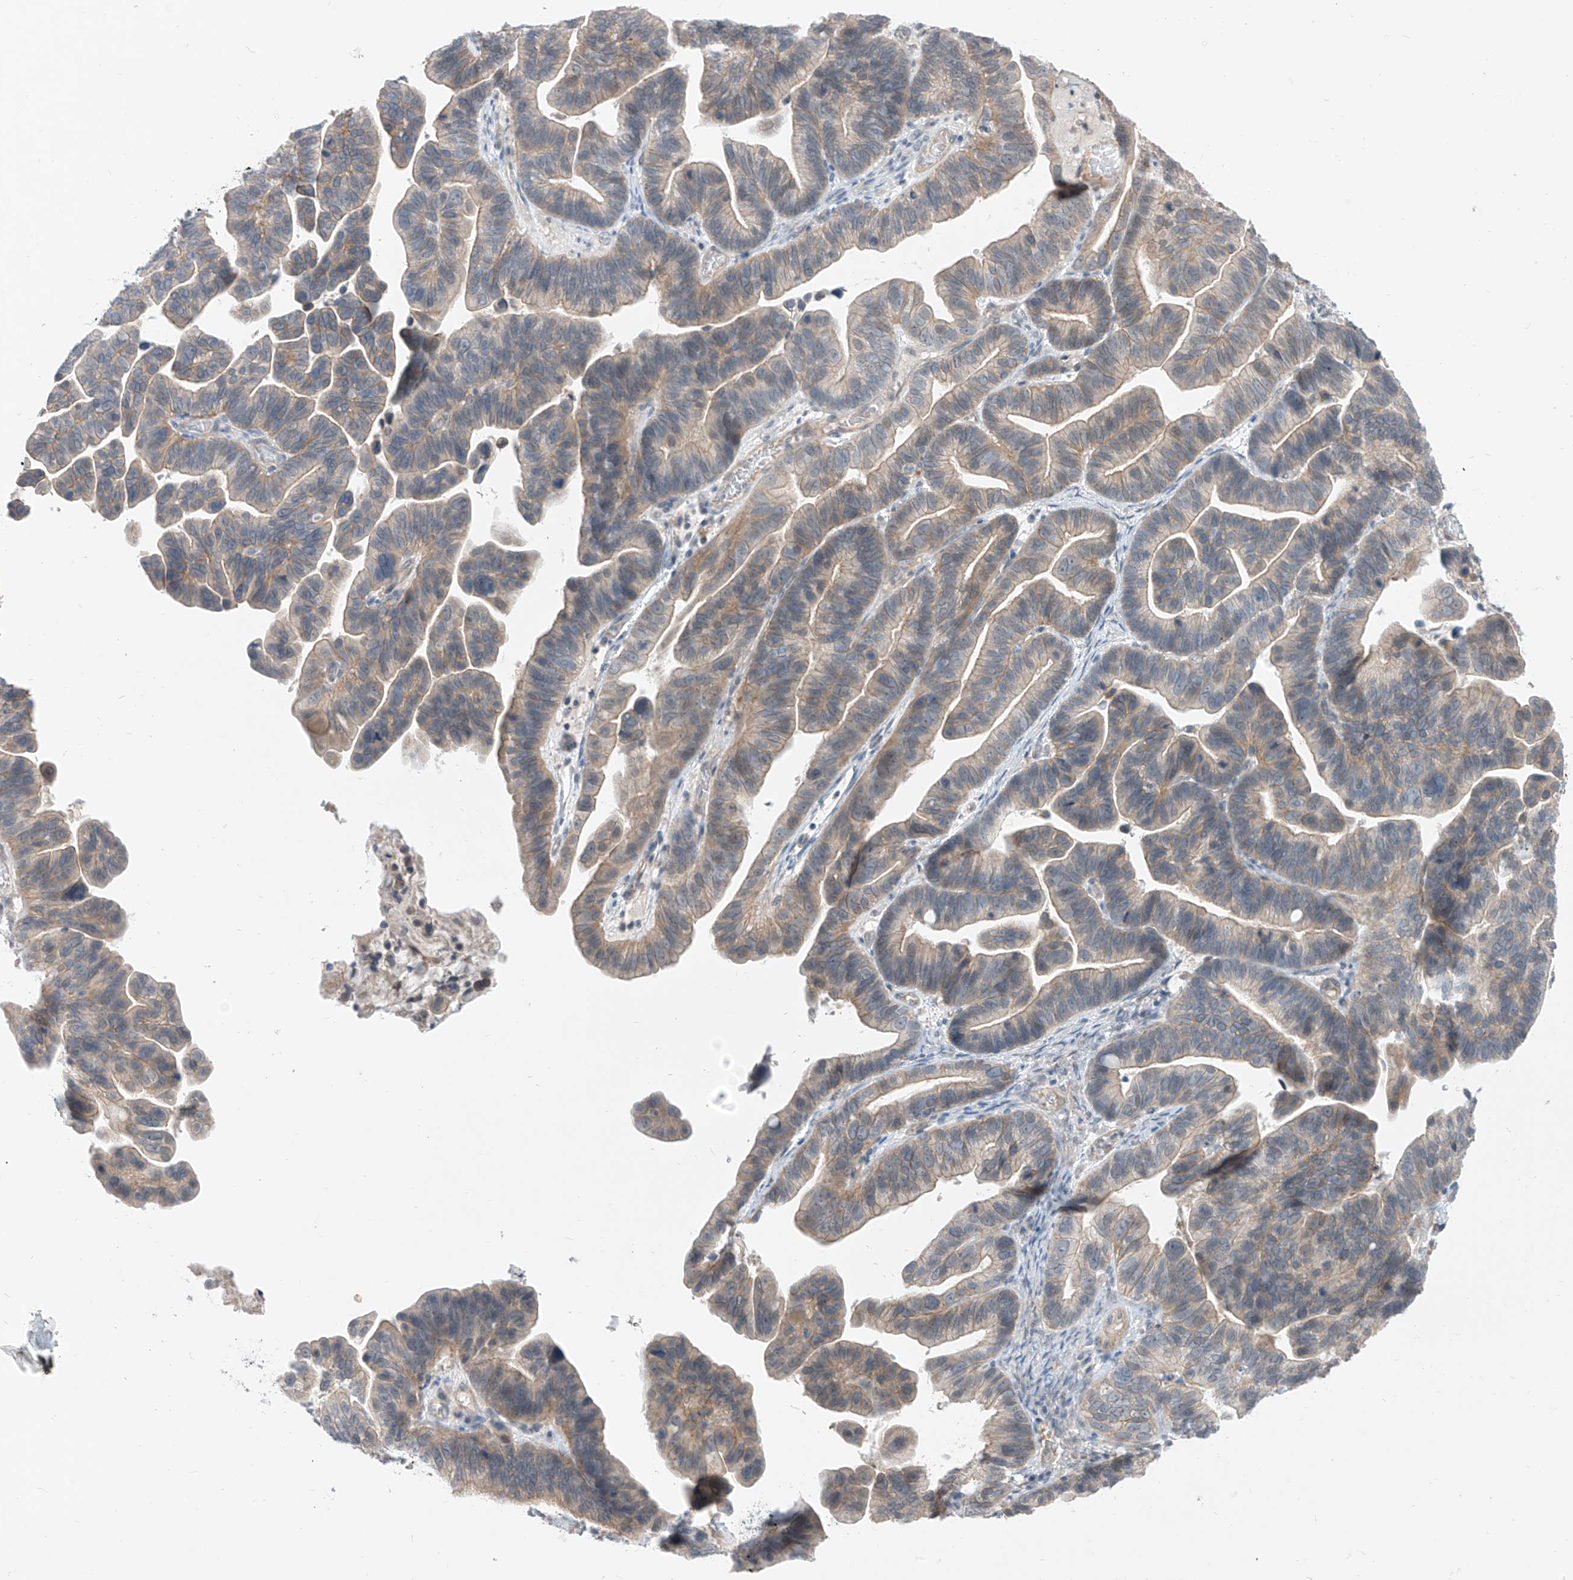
{"staining": {"intensity": "weak", "quantity": "25%-75%", "location": "cytoplasmic/membranous"}, "tissue": "ovarian cancer", "cell_type": "Tumor cells", "image_type": "cancer", "snomed": [{"axis": "morphology", "description": "Cystadenocarcinoma, serous, NOS"}, {"axis": "topography", "description": "Ovary"}], "caption": "Protein staining of ovarian cancer tissue demonstrates weak cytoplasmic/membranous positivity in about 25%-75% of tumor cells.", "gene": "ABLIM2", "patient": {"sex": "female", "age": 56}}